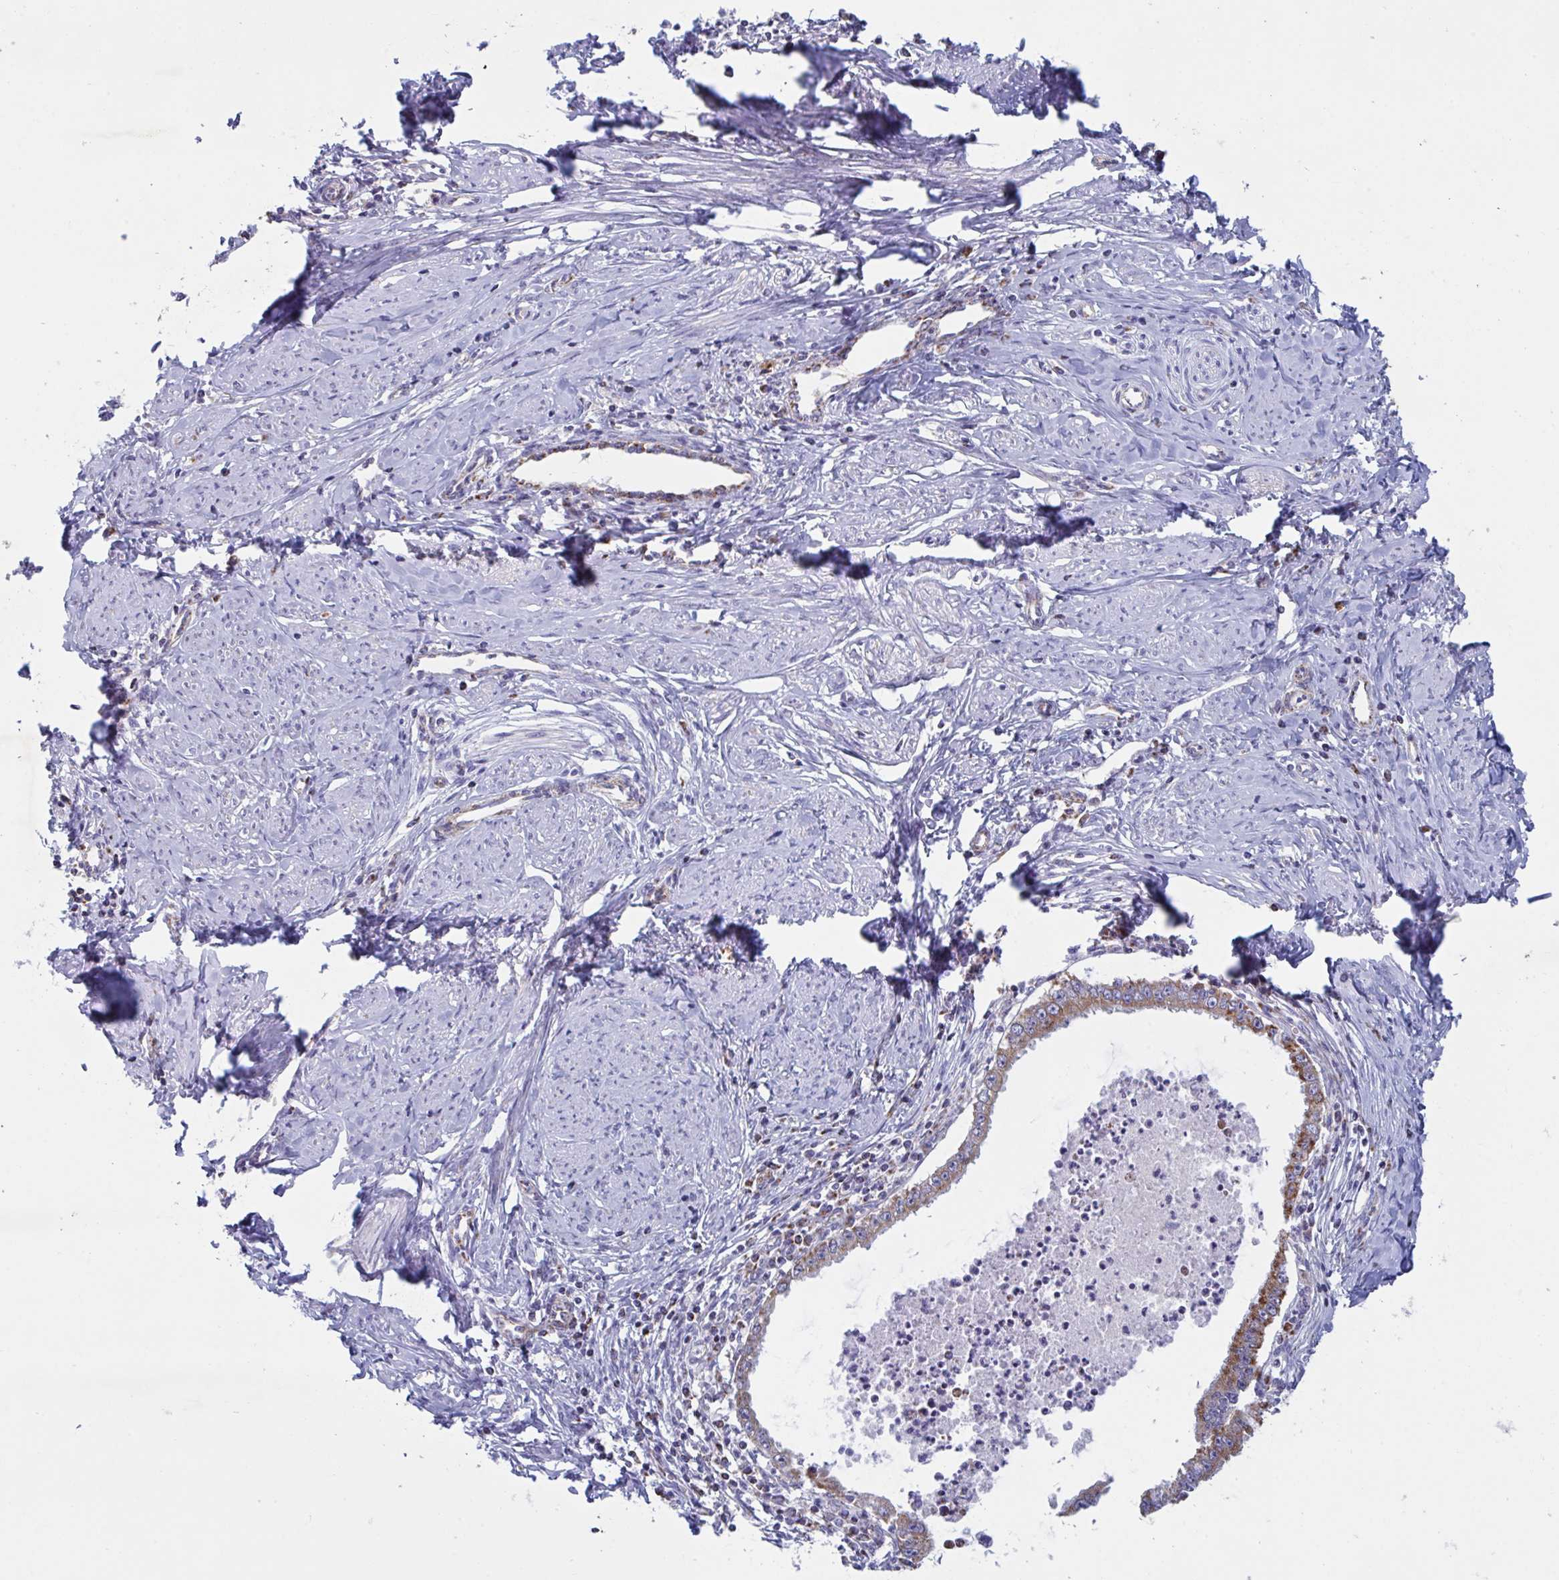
{"staining": {"intensity": "moderate", "quantity": ">75%", "location": "cytoplasmic/membranous"}, "tissue": "cervical cancer", "cell_type": "Tumor cells", "image_type": "cancer", "snomed": [{"axis": "morphology", "description": "Adenocarcinoma, NOS"}, {"axis": "topography", "description": "Cervix"}], "caption": "The image exhibits staining of cervical adenocarcinoma, revealing moderate cytoplasmic/membranous protein positivity (brown color) within tumor cells.", "gene": "BCAT2", "patient": {"sex": "female", "age": 36}}